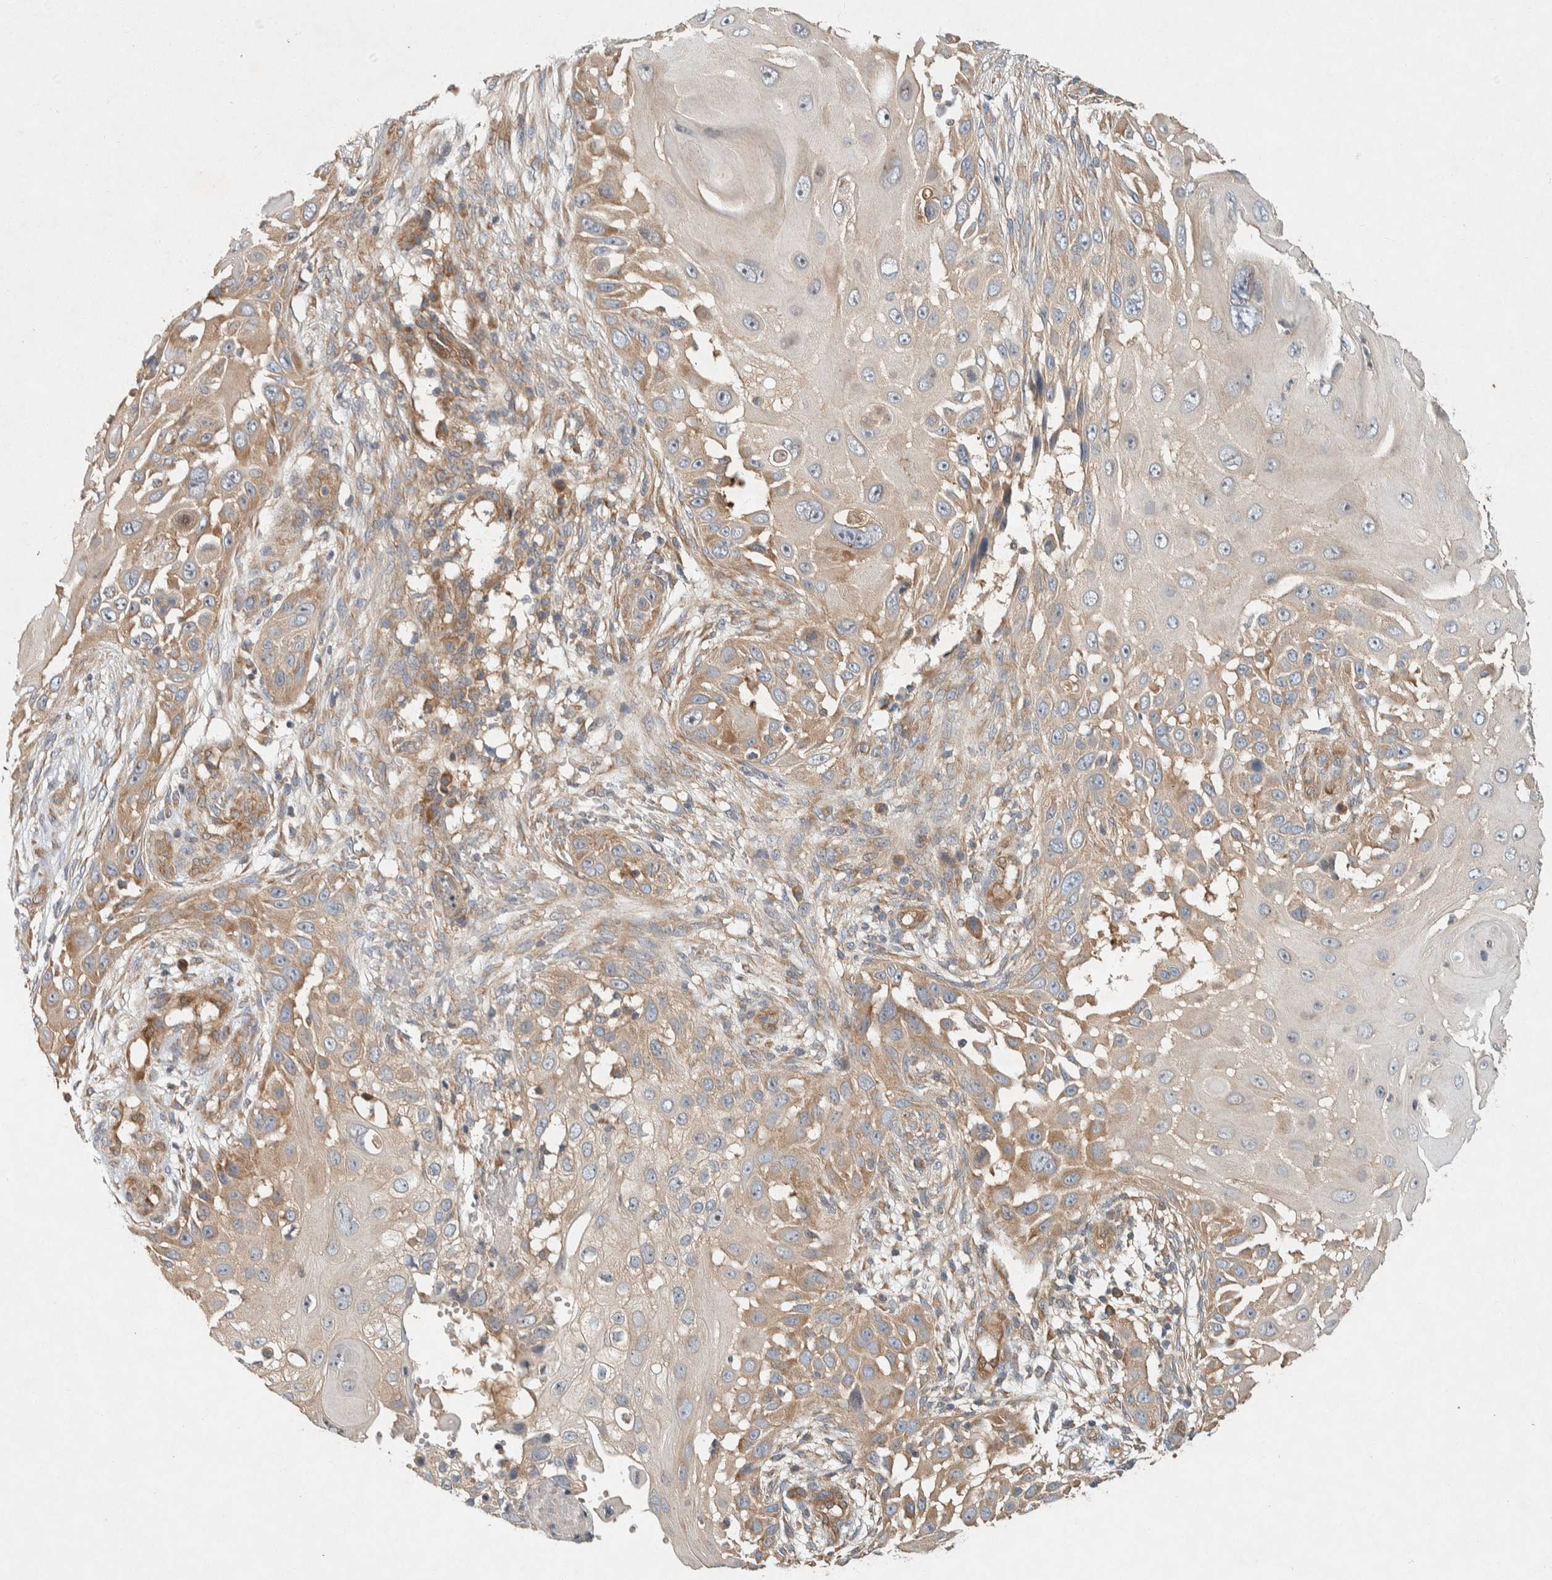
{"staining": {"intensity": "weak", "quantity": "25%-75%", "location": "cytoplasmic/membranous"}, "tissue": "skin cancer", "cell_type": "Tumor cells", "image_type": "cancer", "snomed": [{"axis": "morphology", "description": "Squamous cell carcinoma, NOS"}, {"axis": "topography", "description": "Skin"}], "caption": "A low amount of weak cytoplasmic/membranous positivity is seen in about 25%-75% of tumor cells in skin squamous cell carcinoma tissue.", "gene": "PXK", "patient": {"sex": "female", "age": 44}}